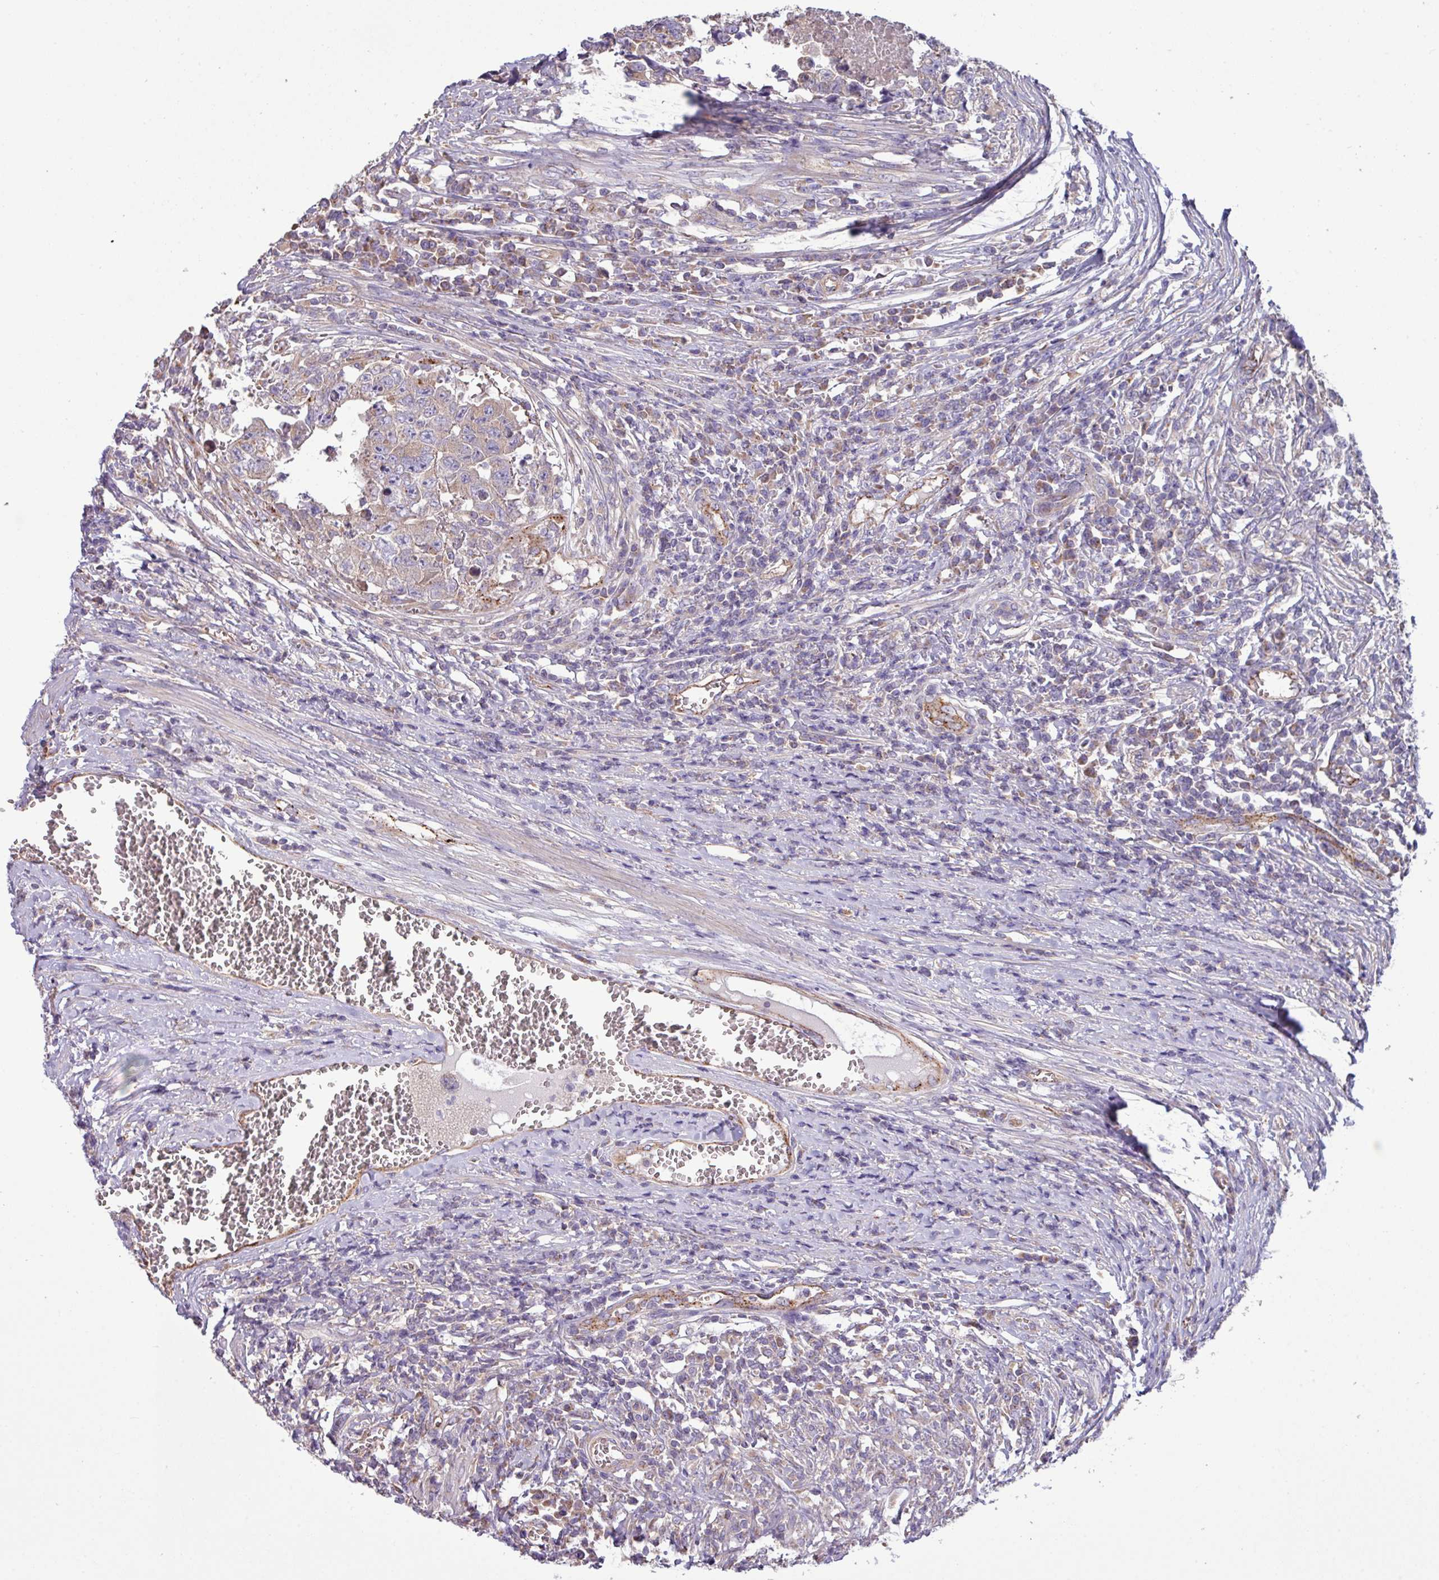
{"staining": {"intensity": "weak", "quantity": "<25%", "location": "cytoplasmic/membranous"}, "tissue": "testis cancer", "cell_type": "Tumor cells", "image_type": "cancer", "snomed": [{"axis": "morphology", "description": "Carcinoma, Embryonal, NOS"}, {"axis": "topography", "description": "Testis"}], "caption": "Tumor cells show no significant protein expression in testis embryonal carcinoma. Nuclei are stained in blue.", "gene": "PPM1J", "patient": {"sex": "male", "age": 25}}